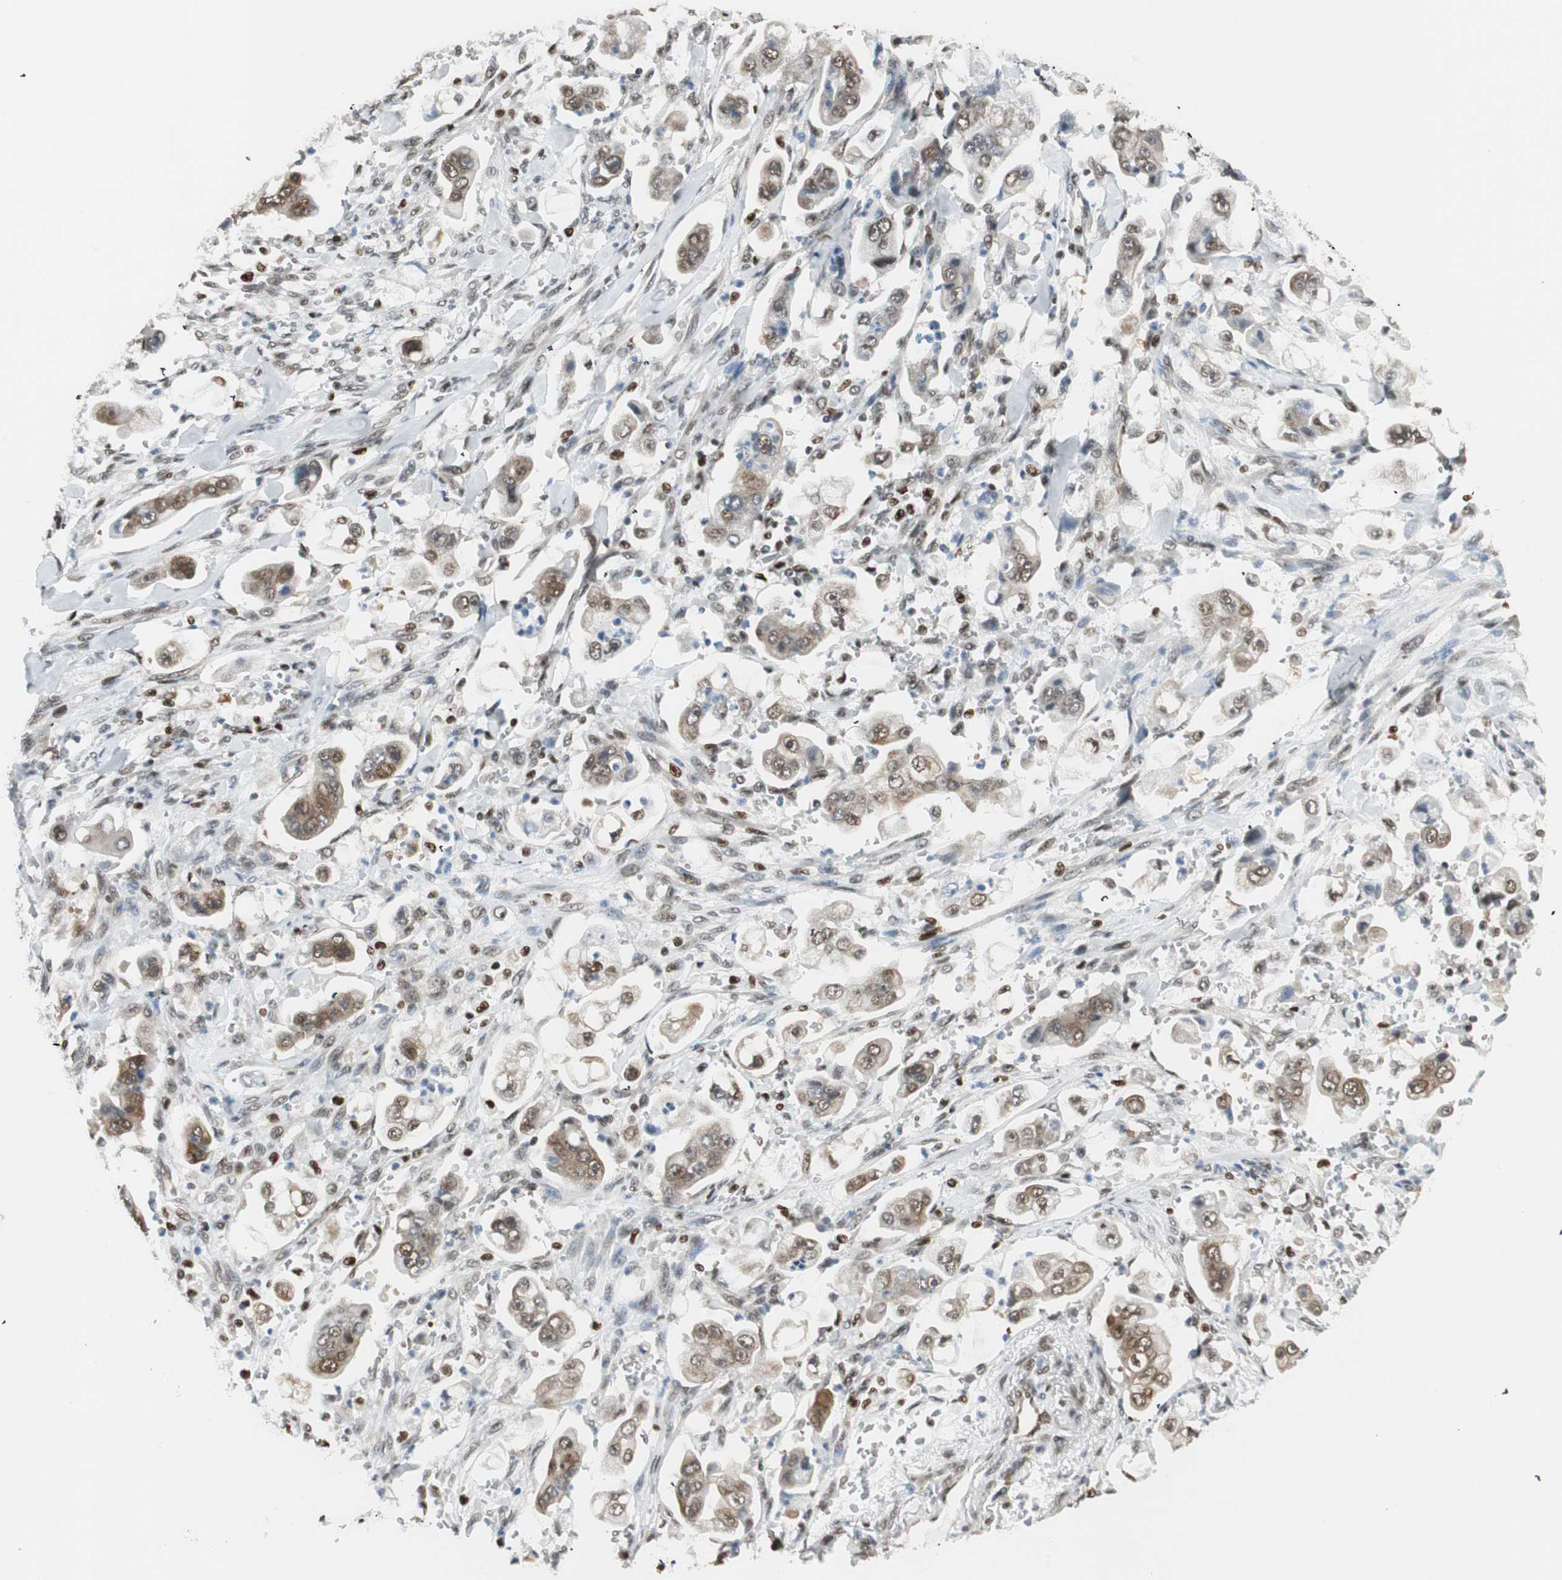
{"staining": {"intensity": "moderate", "quantity": ">75%", "location": "cytoplasmic/membranous,nuclear"}, "tissue": "stomach cancer", "cell_type": "Tumor cells", "image_type": "cancer", "snomed": [{"axis": "morphology", "description": "Adenocarcinoma, NOS"}, {"axis": "topography", "description": "Stomach"}], "caption": "Protein expression analysis of human stomach cancer reveals moderate cytoplasmic/membranous and nuclear expression in approximately >75% of tumor cells.", "gene": "ZBTB17", "patient": {"sex": "male", "age": 62}}